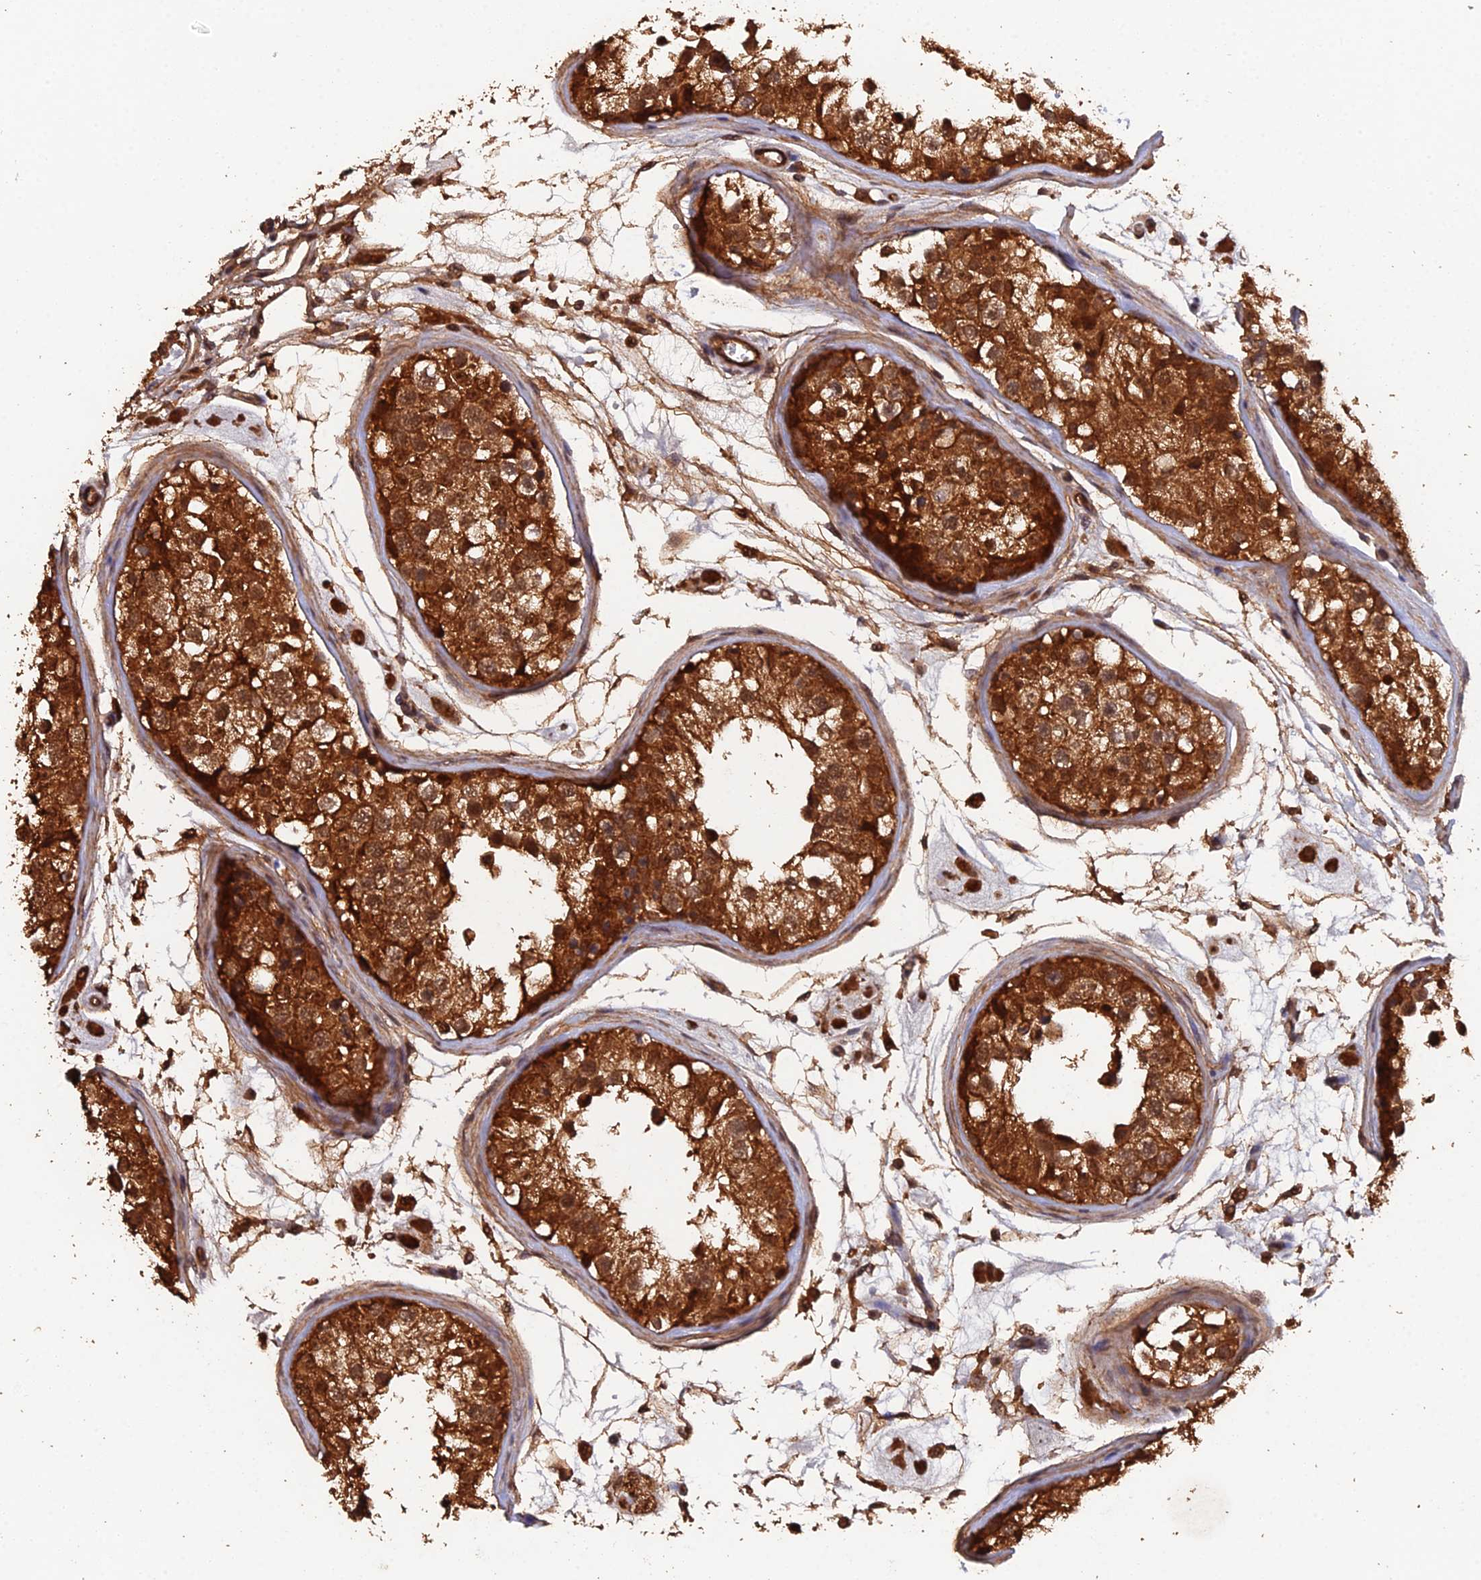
{"staining": {"intensity": "strong", "quantity": ">75%", "location": "cytoplasmic/membranous,nuclear"}, "tissue": "testis", "cell_type": "Cells in seminiferous ducts", "image_type": "normal", "snomed": [{"axis": "morphology", "description": "Normal tissue, NOS"}, {"axis": "morphology", "description": "Adenocarcinoma, metastatic, NOS"}, {"axis": "topography", "description": "Testis"}], "caption": "Immunohistochemistry staining of benign testis, which displays high levels of strong cytoplasmic/membranous,nuclear expression in about >75% of cells in seminiferous ducts indicating strong cytoplasmic/membranous,nuclear protein expression. The staining was performed using DAB (3,3'-diaminobenzidine) (brown) for protein detection and nuclei were counterstained in hematoxylin (blue).", "gene": "RALGAPA2", "patient": {"sex": "male", "age": 26}}